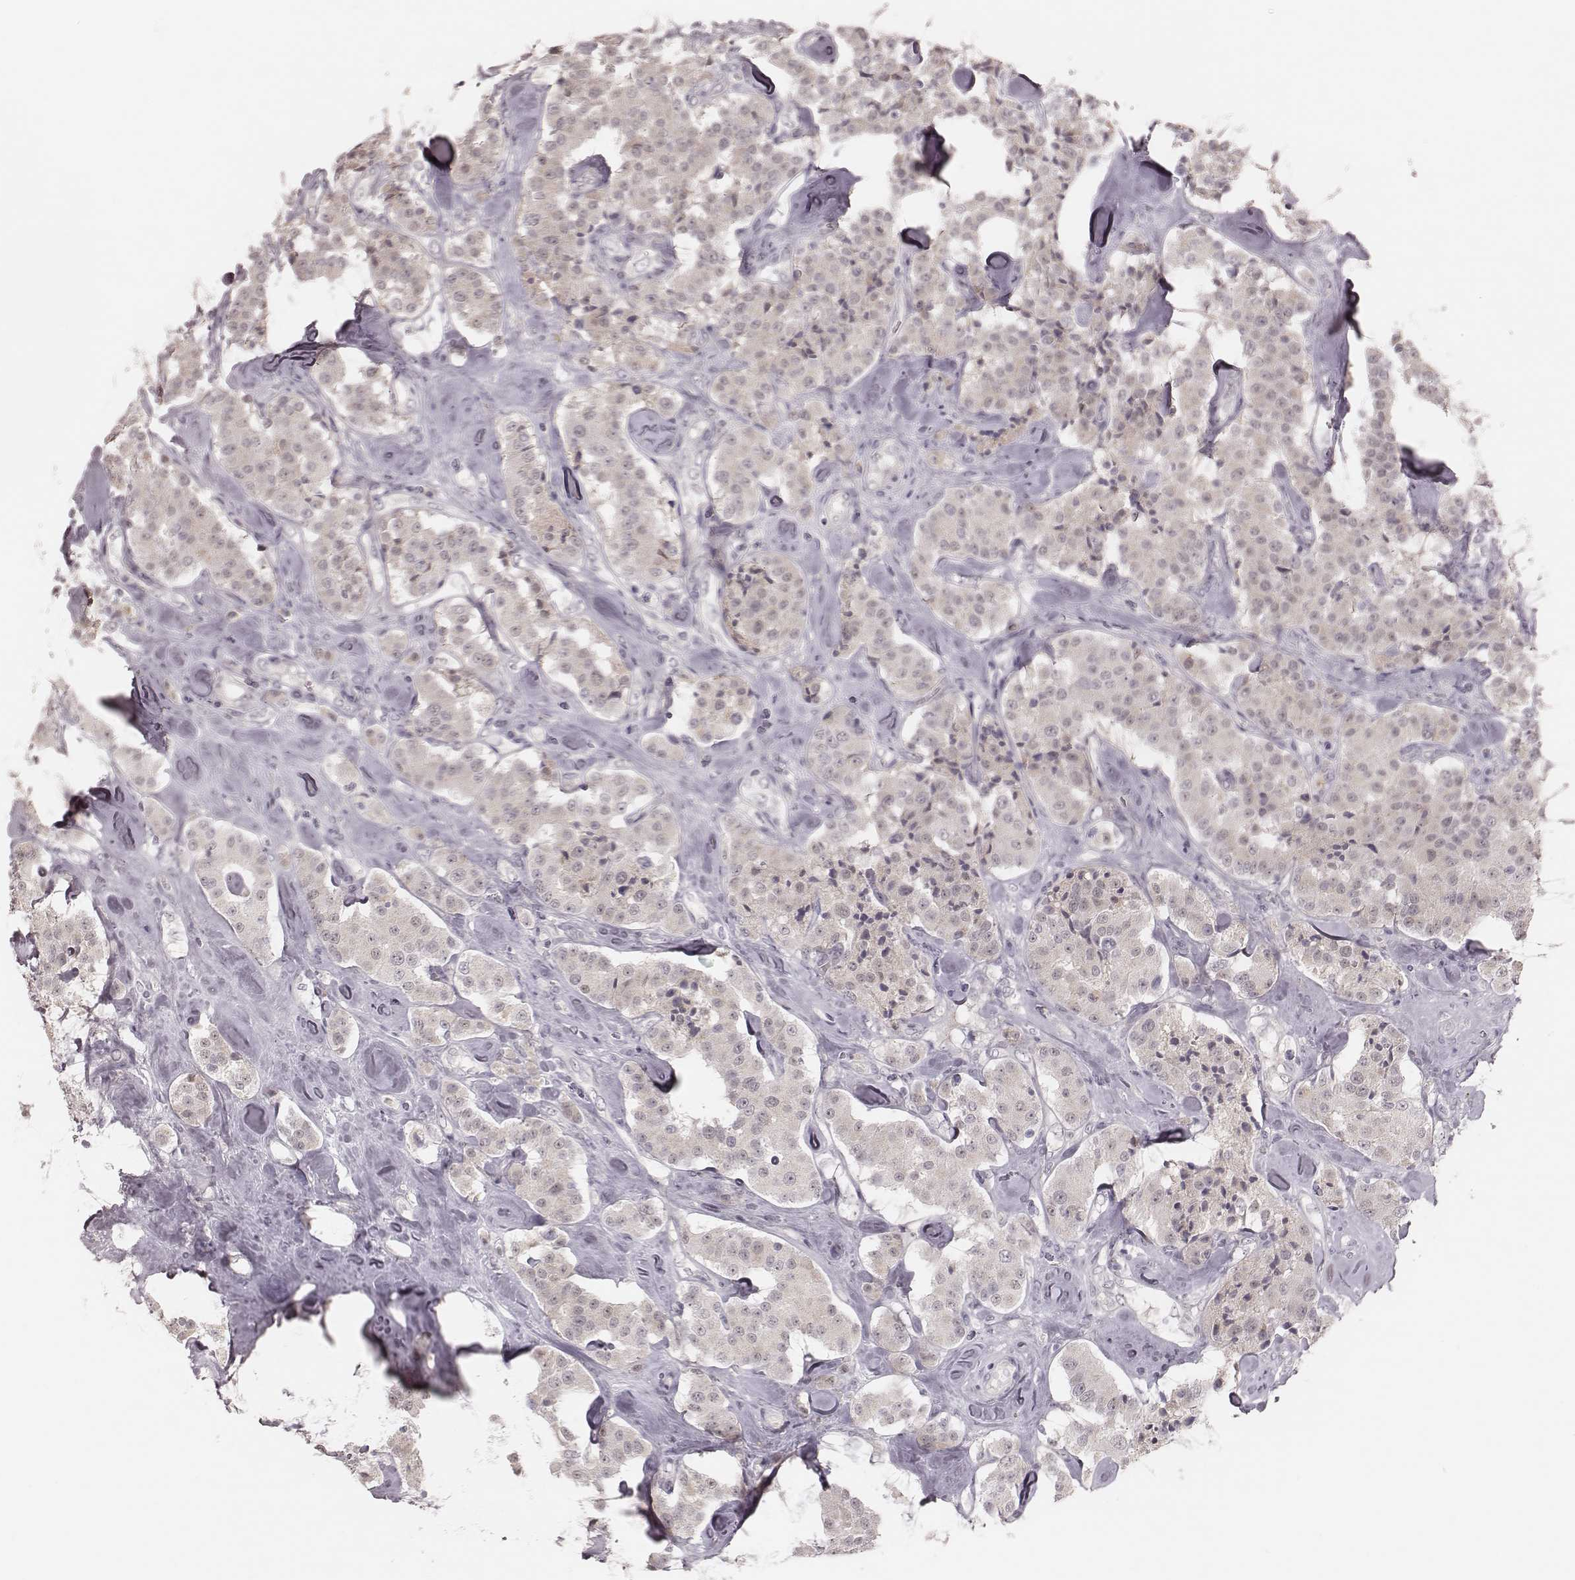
{"staining": {"intensity": "negative", "quantity": "none", "location": "none"}, "tissue": "carcinoid", "cell_type": "Tumor cells", "image_type": "cancer", "snomed": [{"axis": "morphology", "description": "Carcinoid, malignant, NOS"}, {"axis": "topography", "description": "Pancreas"}], "caption": "A high-resolution image shows immunohistochemistry (IHC) staining of carcinoid, which displays no significant expression in tumor cells.", "gene": "FAM13B", "patient": {"sex": "male", "age": 41}}